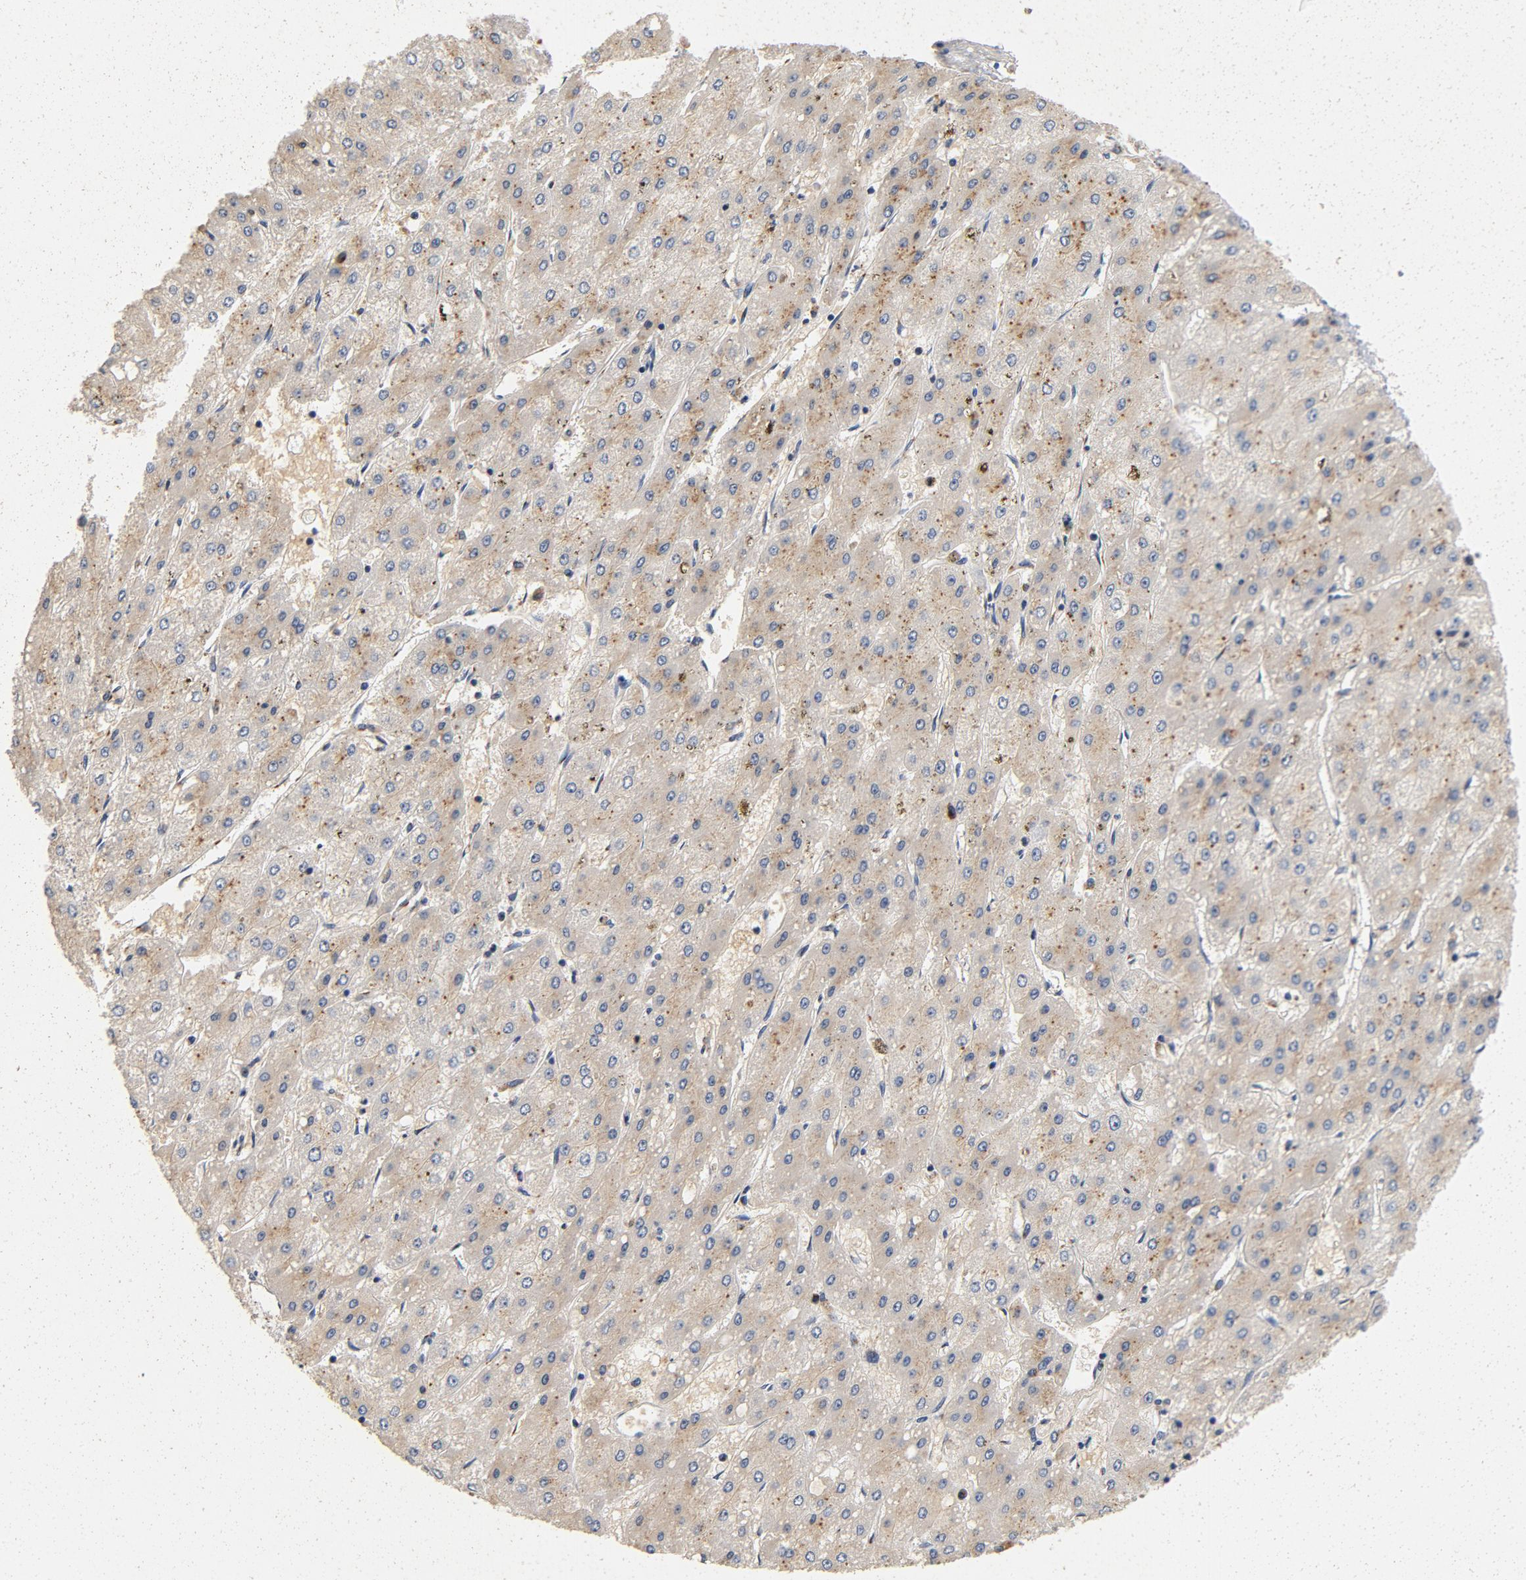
{"staining": {"intensity": "weak", "quantity": "25%-75%", "location": "cytoplasmic/membranous"}, "tissue": "liver cancer", "cell_type": "Tumor cells", "image_type": "cancer", "snomed": [{"axis": "morphology", "description": "Carcinoma, Hepatocellular, NOS"}, {"axis": "topography", "description": "Liver"}], "caption": "Liver cancer tissue displays weak cytoplasmic/membranous positivity in approximately 25%-75% of tumor cells, visualized by immunohistochemistry. (IHC, brightfield microscopy, high magnification).", "gene": "LMAN2", "patient": {"sex": "female", "age": 52}}